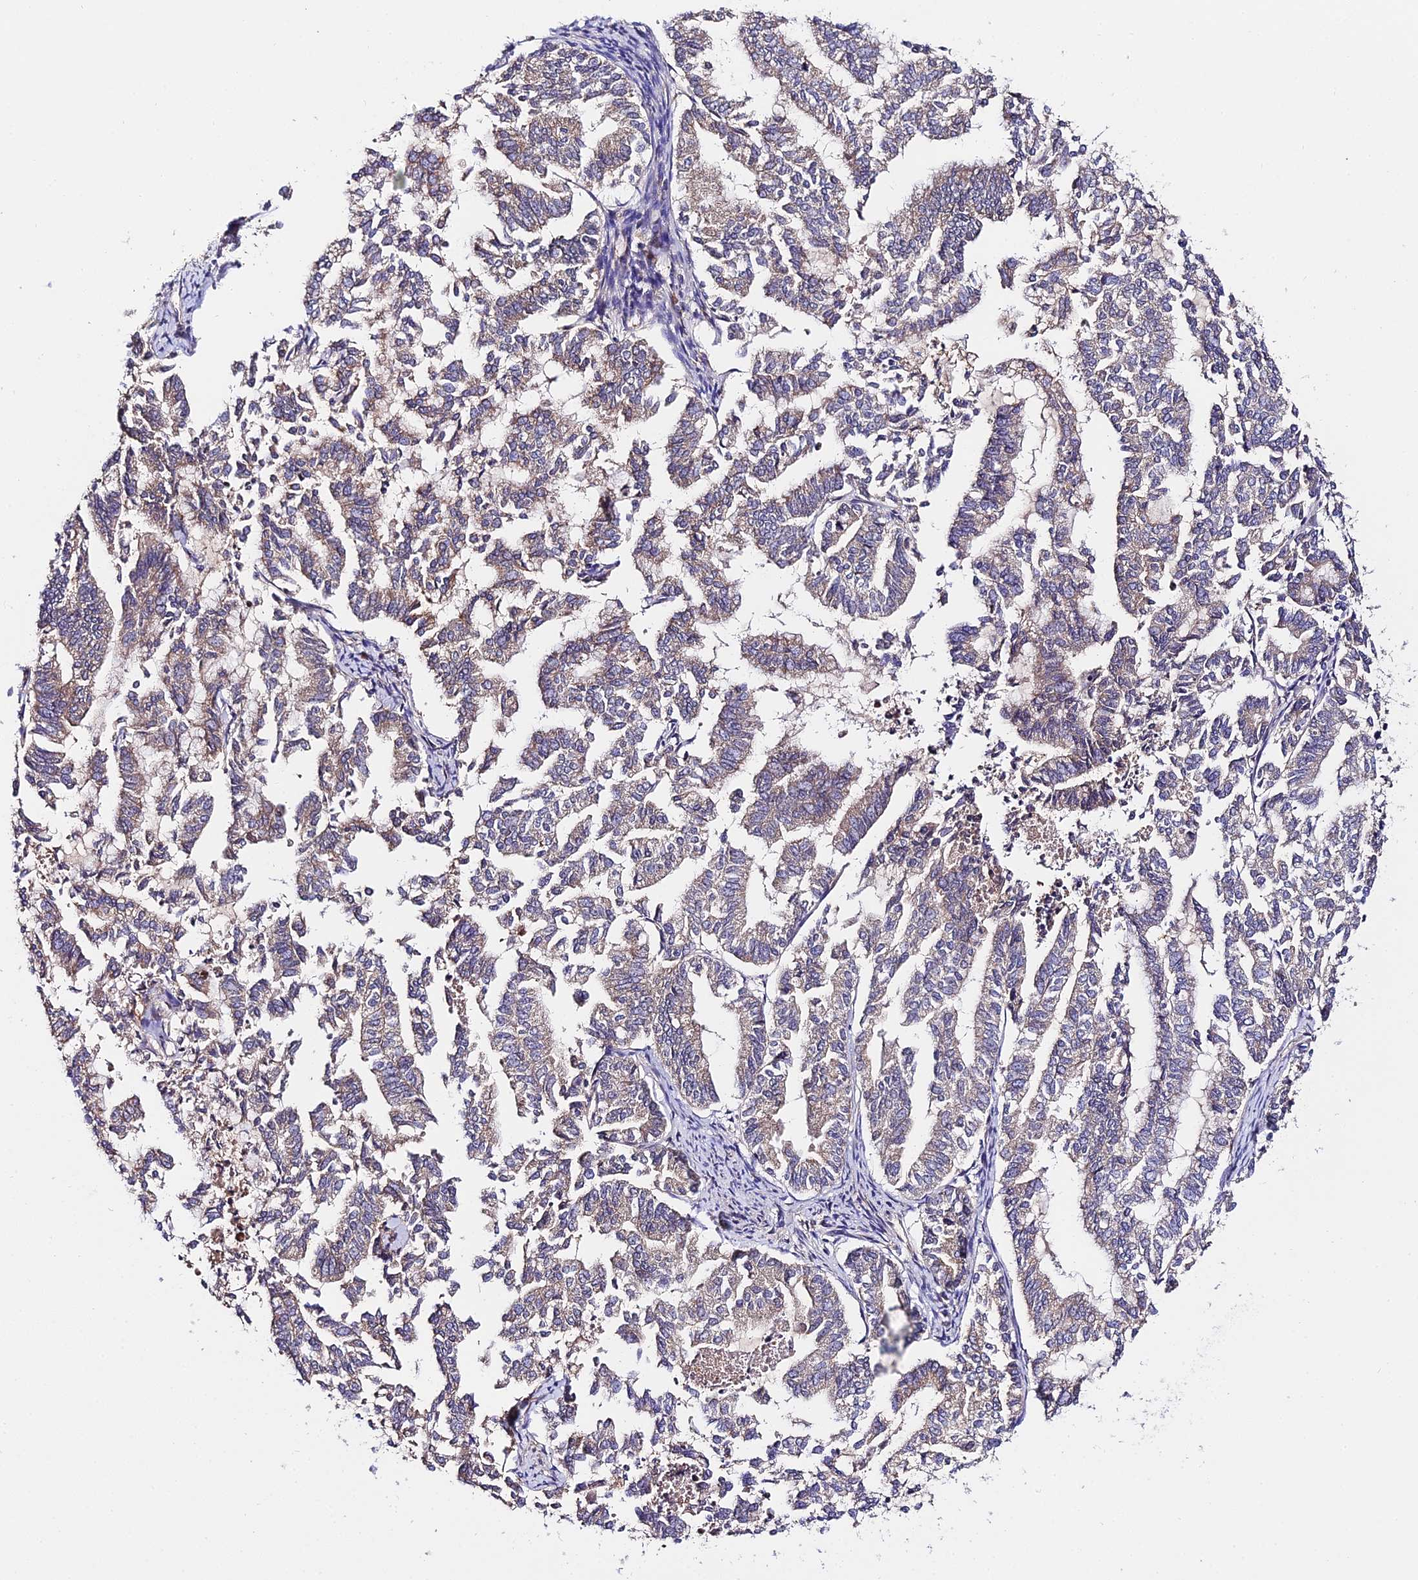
{"staining": {"intensity": "weak", "quantity": "<25%", "location": "cytoplasmic/membranous"}, "tissue": "endometrial cancer", "cell_type": "Tumor cells", "image_type": "cancer", "snomed": [{"axis": "morphology", "description": "Adenocarcinoma, NOS"}, {"axis": "topography", "description": "Endometrium"}], "caption": "A high-resolution micrograph shows IHC staining of endometrial adenocarcinoma, which reveals no significant expression in tumor cells. Nuclei are stained in blue.", "gene": "ZBED8", "patient": {"sex": "female", "age": 79}}